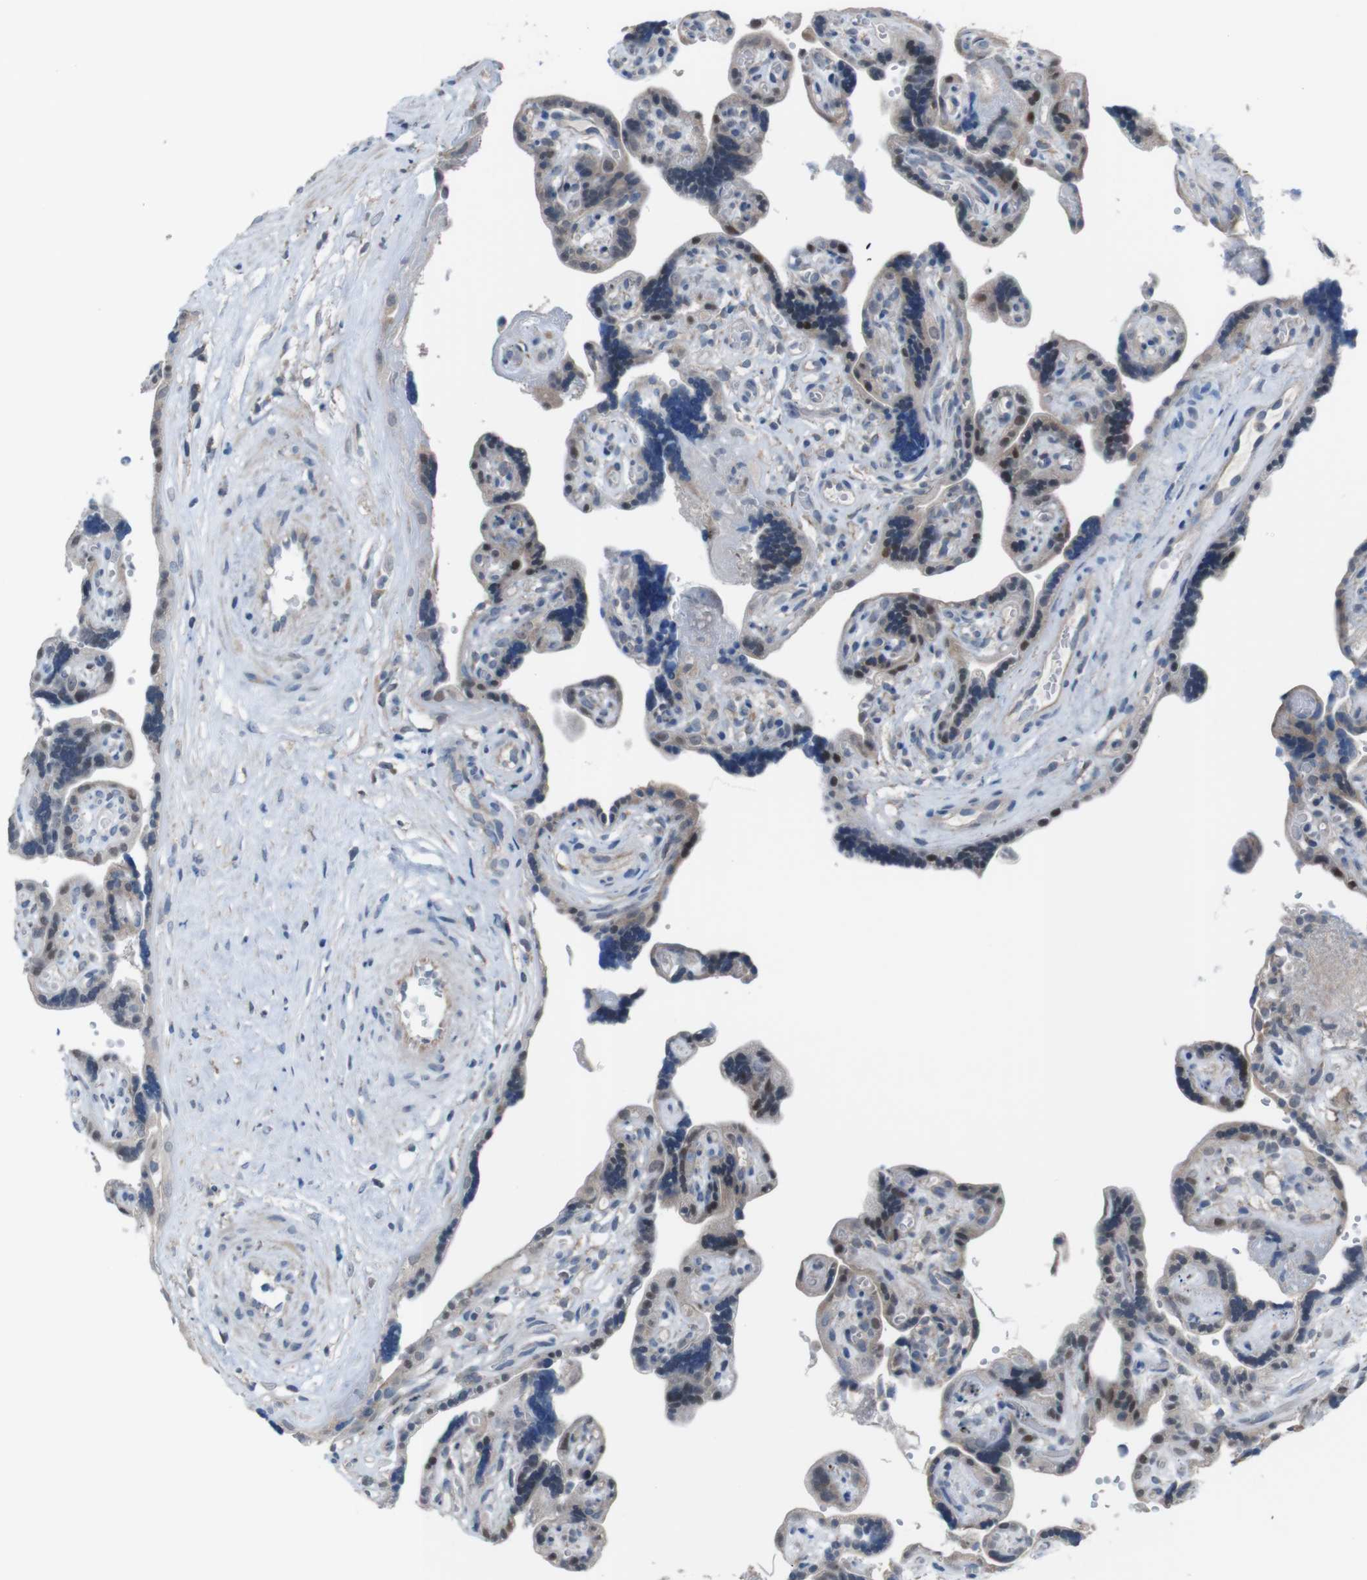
{"staining": {"intensity": "strong", "quantity": ">75%", "location": "cytoplasmic/membranous"}, "tissue": "placenta", "cell_type": "Trophoblastic cells", "image_type": "normal", "snomed": [{"axis": "morphology", "description": "Normal tissue, NOS"}, {"axis": "topography", "description": "Placenta"}], "caption": "This photomicrograph demonstrates immunohistochemistry staining of normal placenta, with high strong cytoplasmic/membranous expression in about >75% of trophoblastic cells.", "gene": "CDH22", "patient": {"sex": "female", "age": 30}}